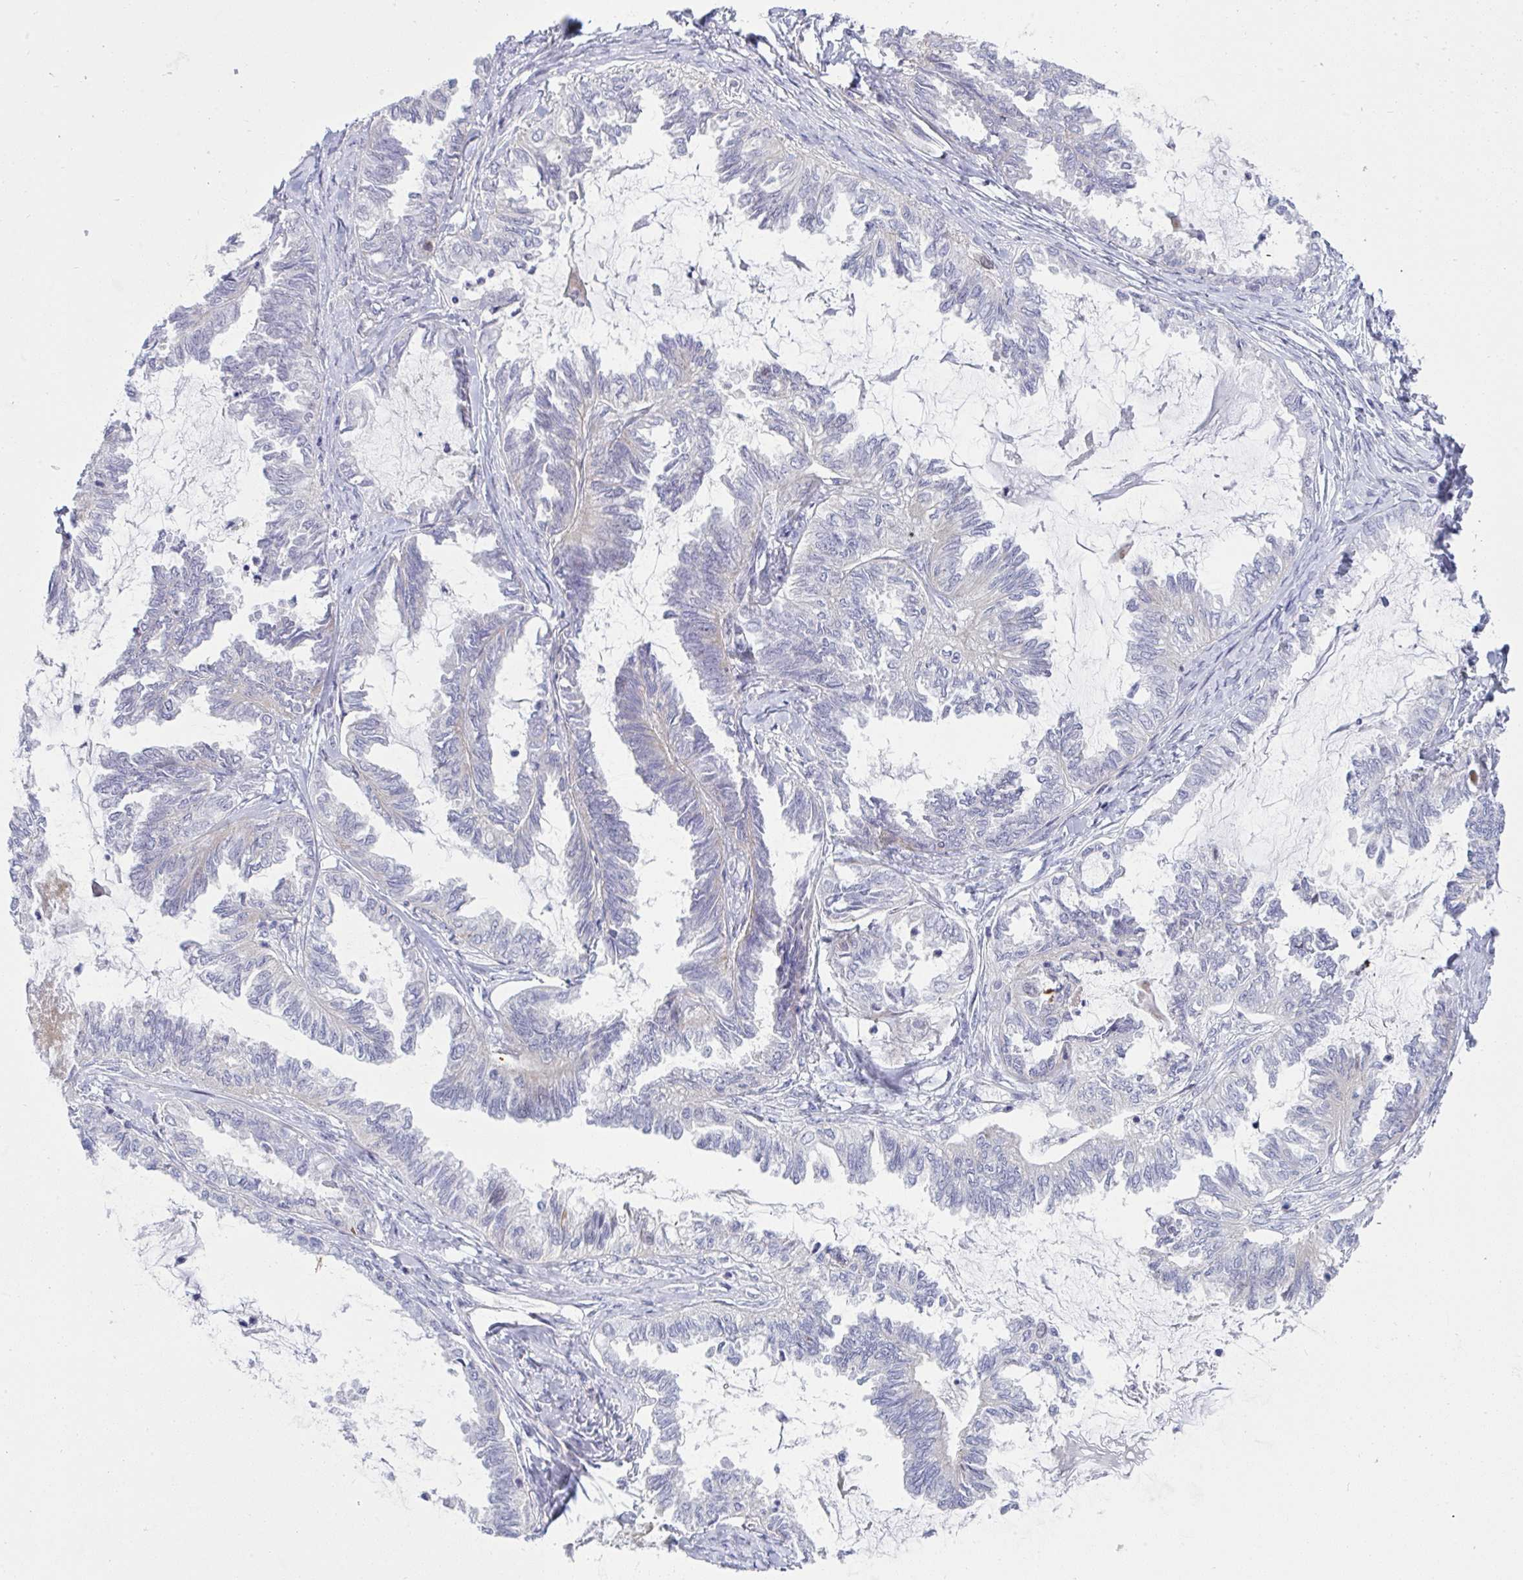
{"staining": {"intensity": "moderate", "quantity": "<25%", "location": "cytoplasmic/membranous"}, "tissue": "ovarian cancer", "cell_type": "Tumor cells", "image_type": "cancer", "snomed": [{"axis": "morphology", "description": "Carcinoma, endometroid"}, {"axis": "topography", "description": "Ovary"}], "caption": "Immunohistochemical staining of human ovarian endometroid carcinoma demonstrates moderate cytoplasmic/membranous protein expression in about <25% of tumor cells.", "gene": "NTN1", "patient": {"sex": "female", "age": 70}}